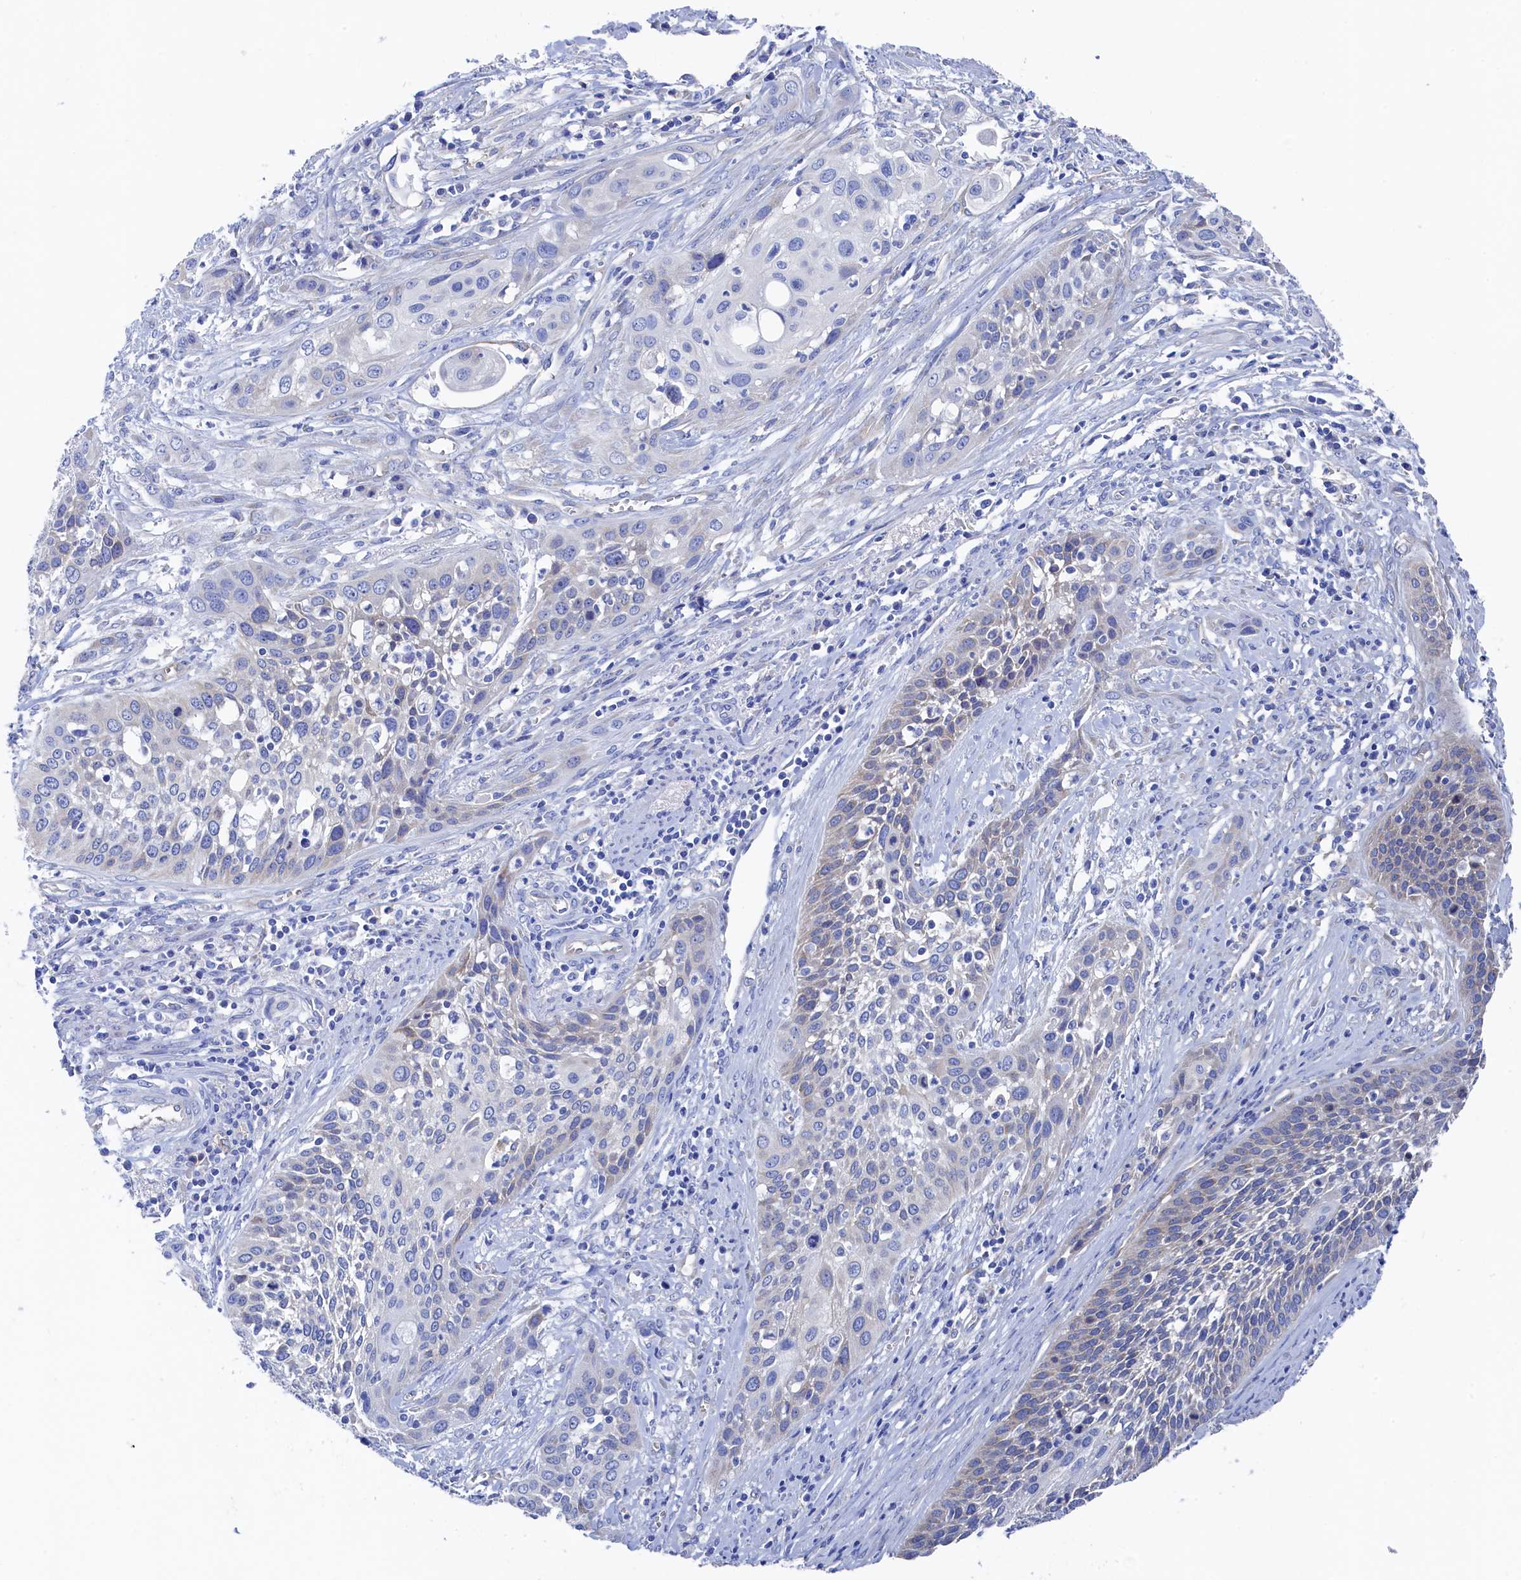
{"staining": {"intensity": "negative", "quantity": "none", "location": "none"}, "tissue": "cervical cancer", "cell_type": "Tumor cells", "image_type": "cancer", "snomed": [{"axis": "morphology", "description": "Squamous cell carcinoma, NOS"}, {"axis": "topography", "description": "Cervix"}], "caption": "Micrograph shows no significant protein positivity in tumor cells of cervical cancer (squamous cell carcinoma).", "gene": "TMOD2", "patient": {"sex": "female", "age": 34}}